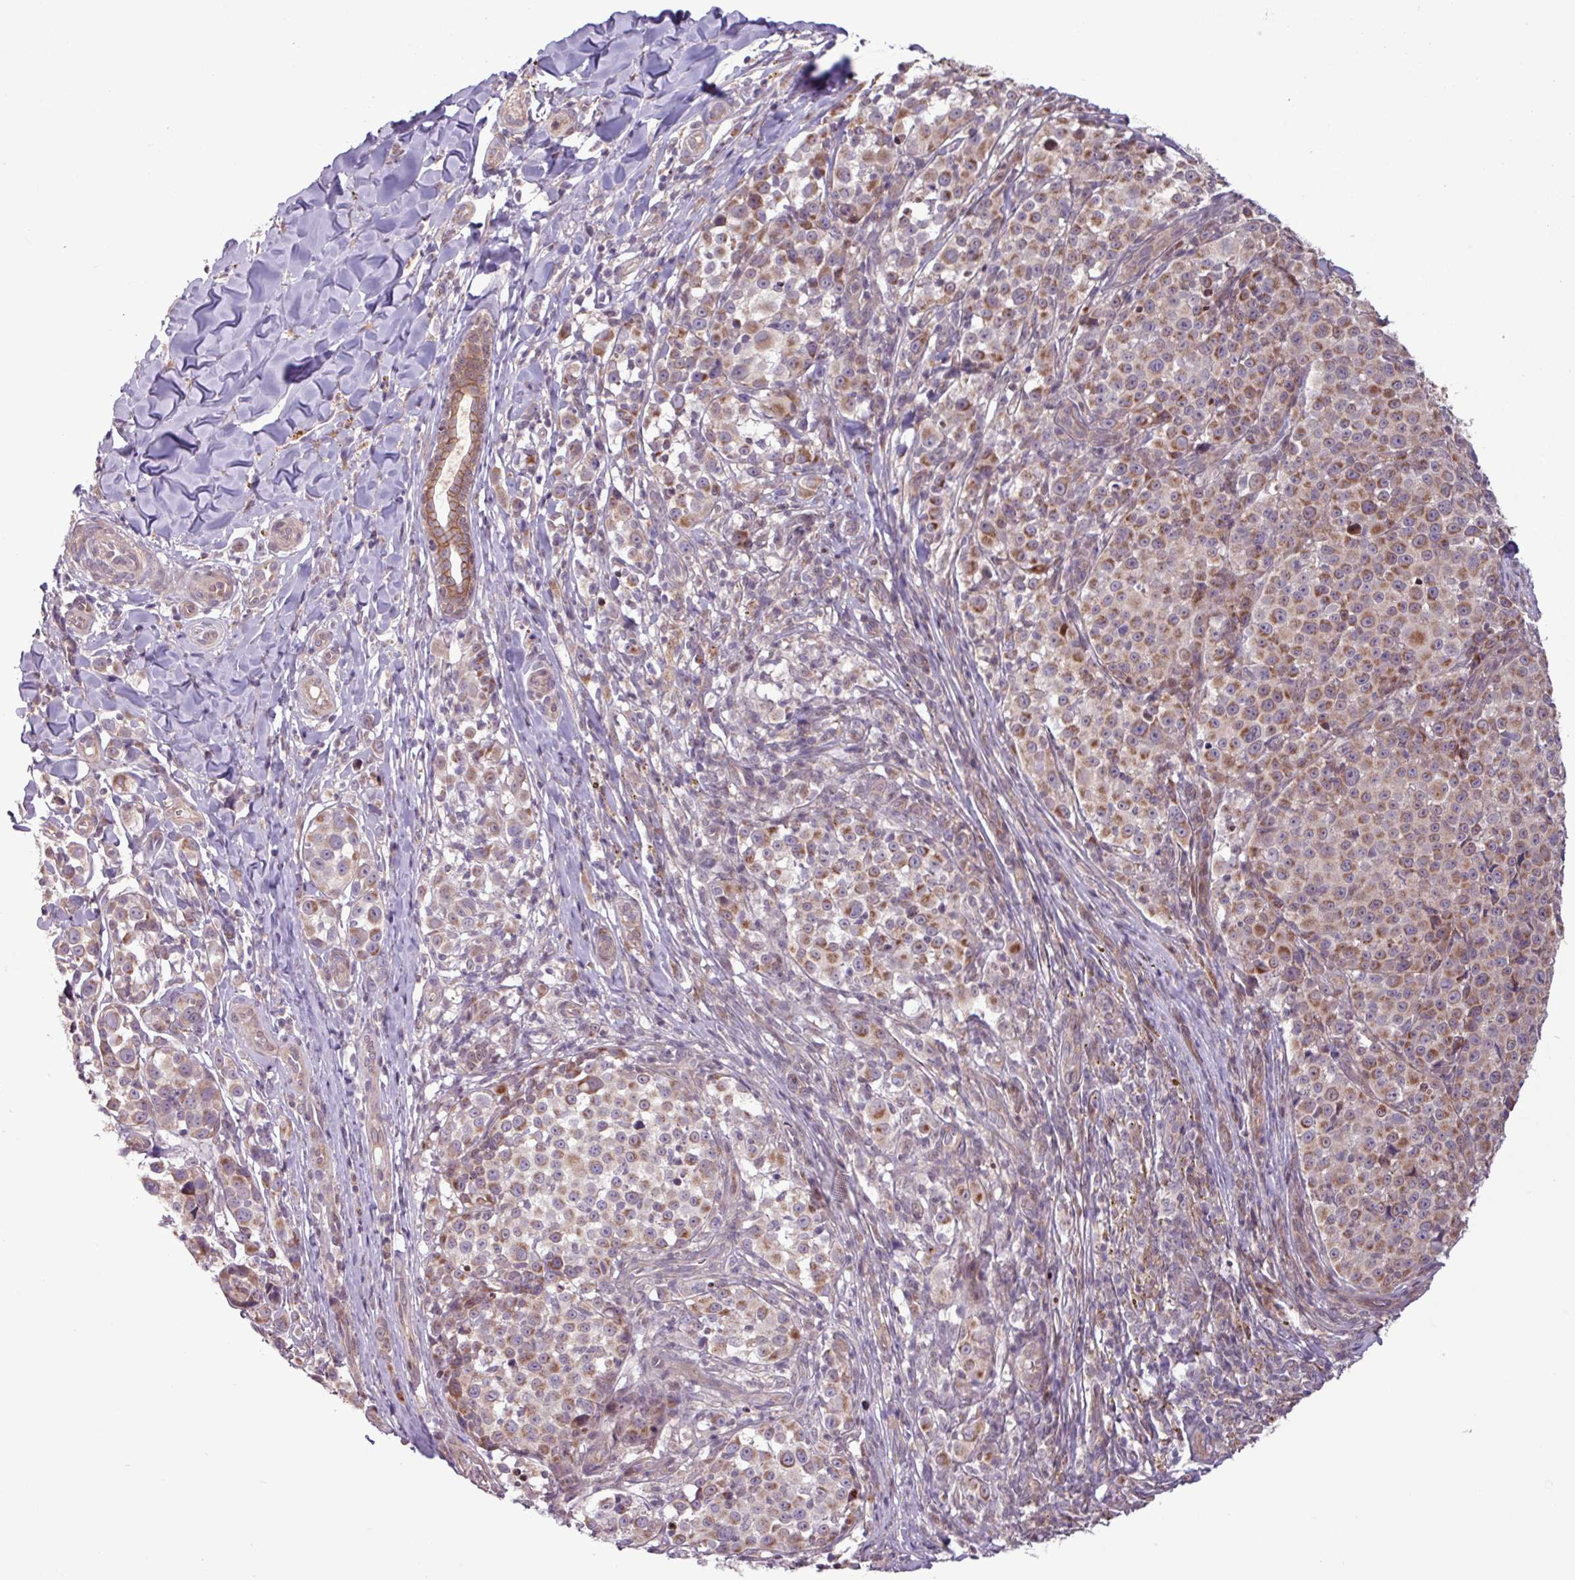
{"staining": {"intensity": "moderate", "quantity": ">75%", "location": "cytoplasmic/membranous"}, "tissue": "melanoma", "cell_type": "Tumor cells", "image_type": "cancer", "snomed": [{"axis": "morphology", "description": "Malignant melanoma, NOS"}, {"axis": "topography", "description": "Skin"}], "caption": "Tumor cells reveal moderate cytoplasmic/membranous staining in approximately >75% of cells in melanoma. (DAB = brown stain, brightfield microscopy at high magnification).", "gene": "PDPR", "patient": {"sex": "female", "age": 35}}